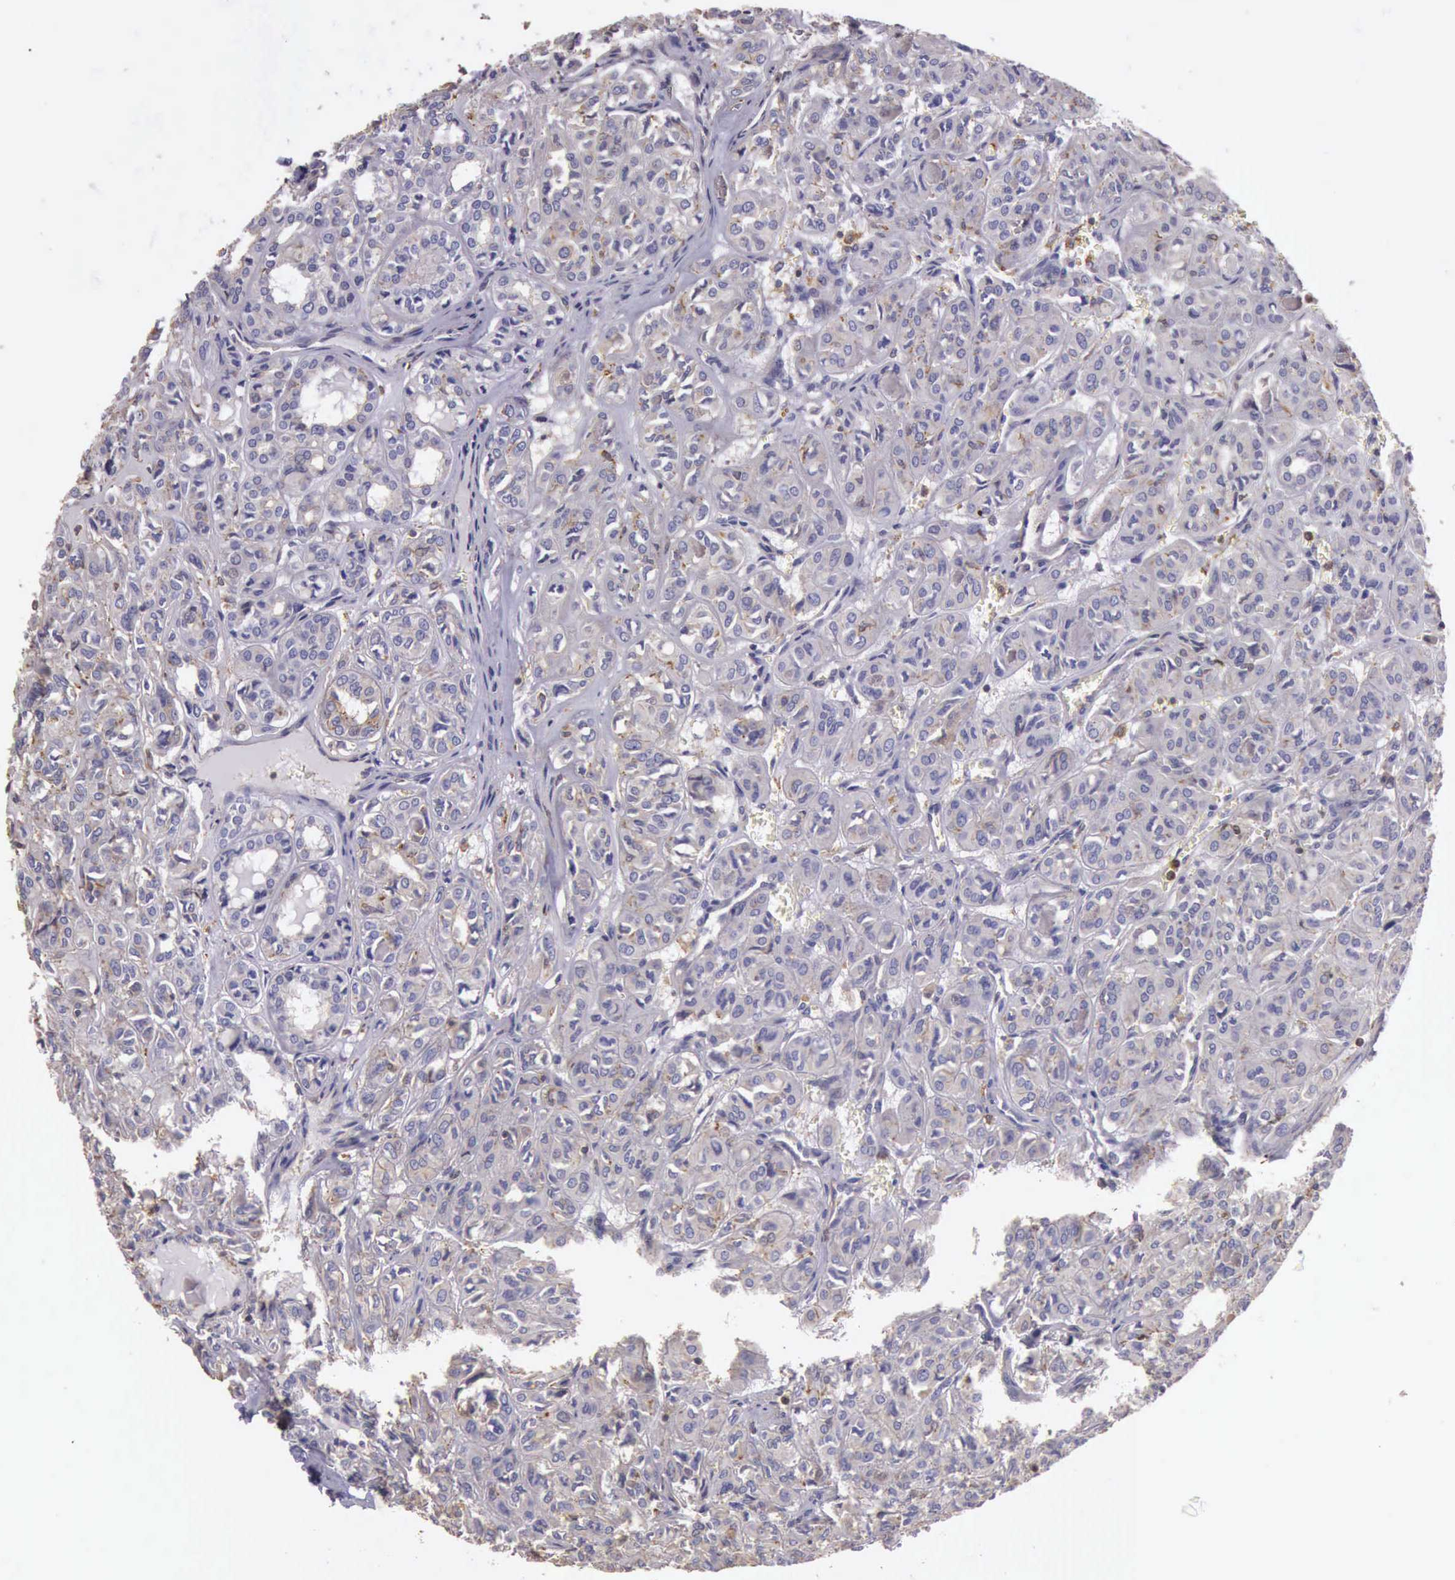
{"staining": {"intensity": "negative", "quantity": "none", "location": "none"}, "tissue": "thyroid cancer", "cell_type": "Tumor cells", "image_type": "cancer", "snomed": [{"axis": "morphology", "description": "Follicular adenoma carcinoma, NOS"}, {"axis": "topography", "description": "Thyroid gland"}], "caption": "Protein analysis of thyroid follicular adenoma carcinoma shows no significant staining in tumor cells. The staining was performed using DAB to visualize the protein expression in brown, while the nuclei were stained in blue with hematoxylin (Magnification: 20x).", "gene": "ARHGAP4", "patient": {"sex": "female", "age": 71}}